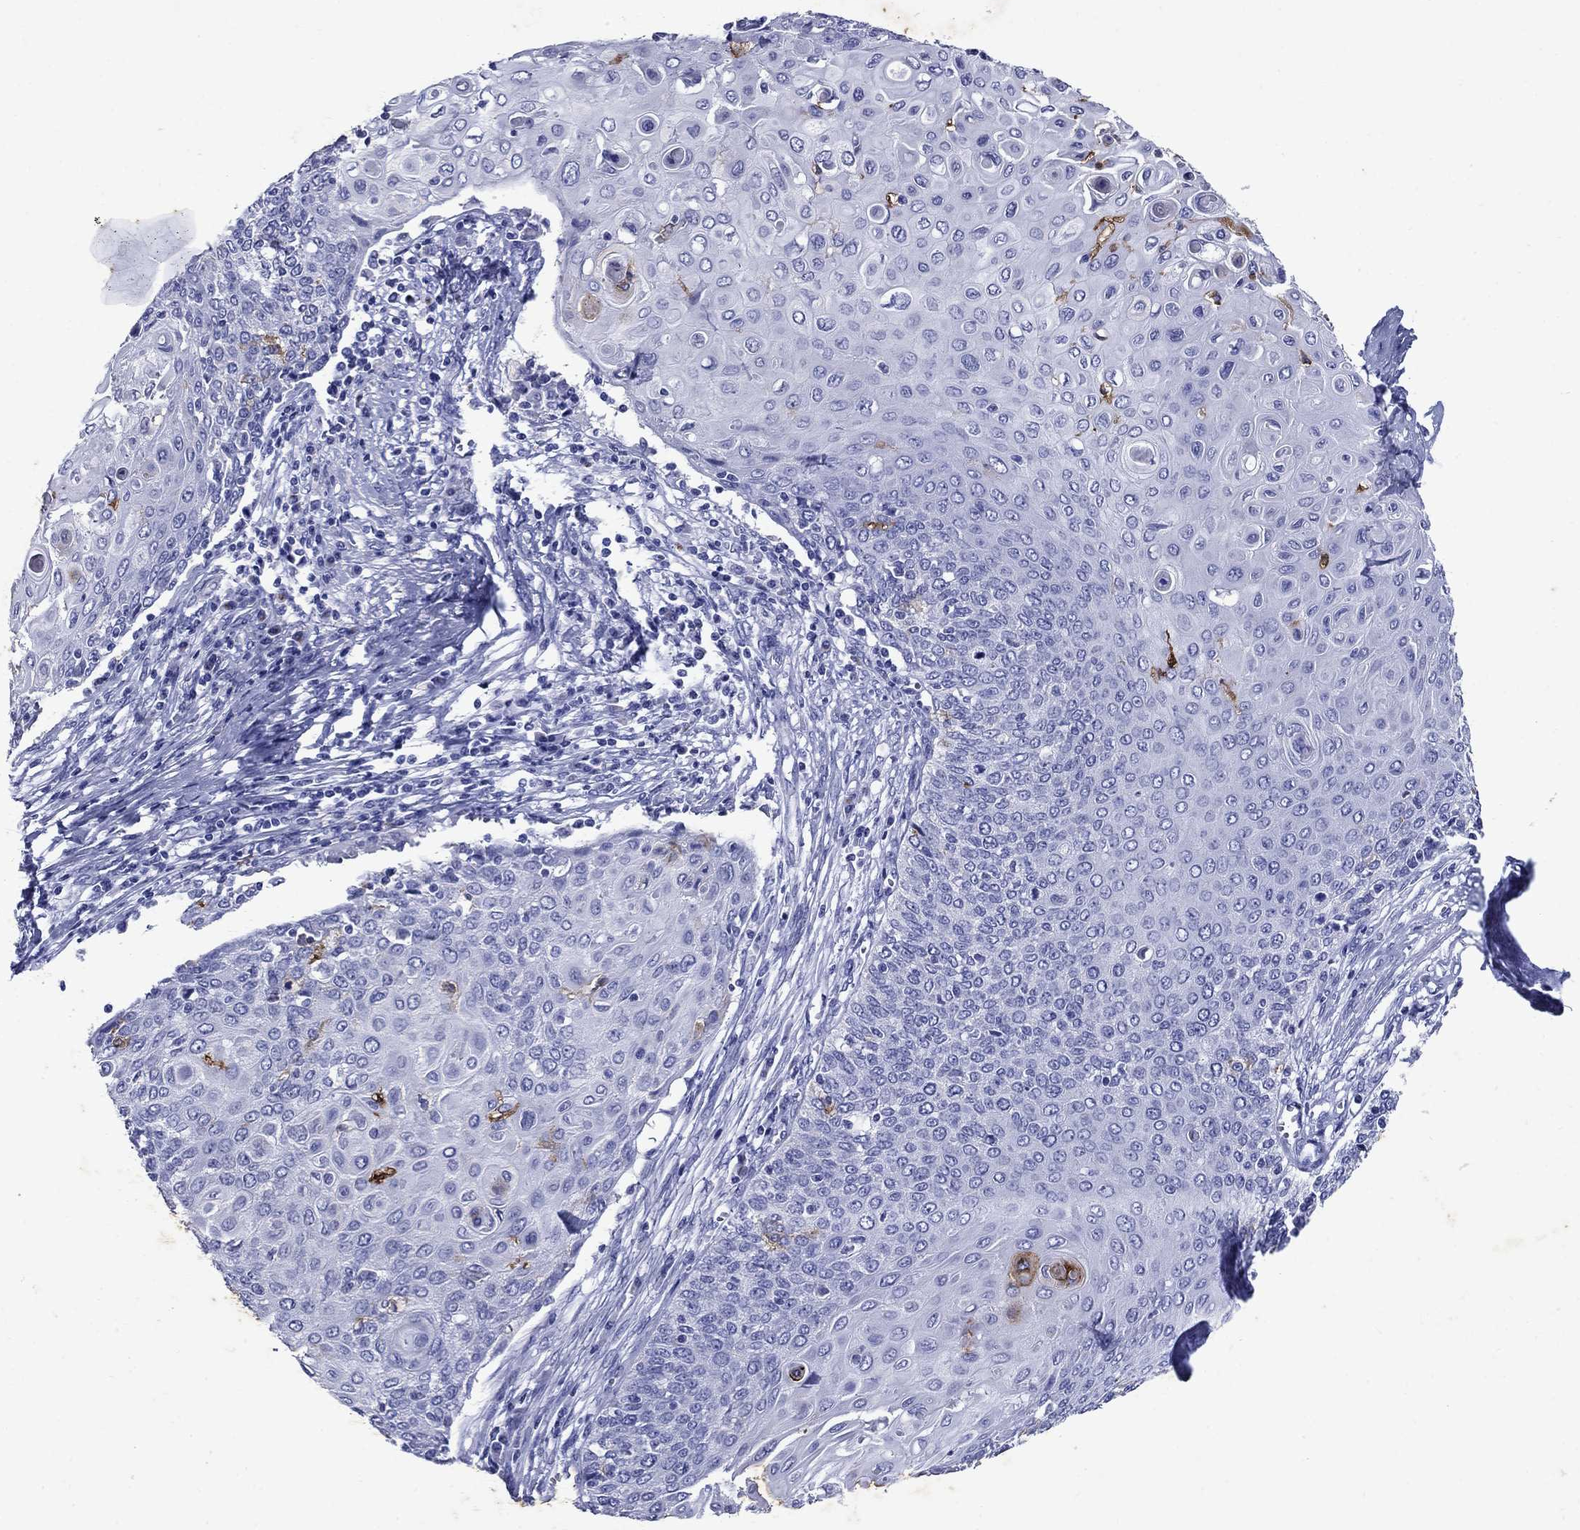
{"staining": {"intensity": "negative", "quantity": "none", "location": "none"}, "tissue": "cervical cancer", "cell_type": "Tumor cells", "image_type": "cancer", "snomed": [{"axis": "morphology", "description": "Squamous cell carcinoma, NOS"}, {"axis": "topography", "description": "Cervix"}], "caption": "Immunohistochemical staining of human cervical cancer (squamous cell carcinoma) reveals no significant positivity in tumor cells.", "gene": "CD1A", "patient": {"sex": "female", "age": 39}}